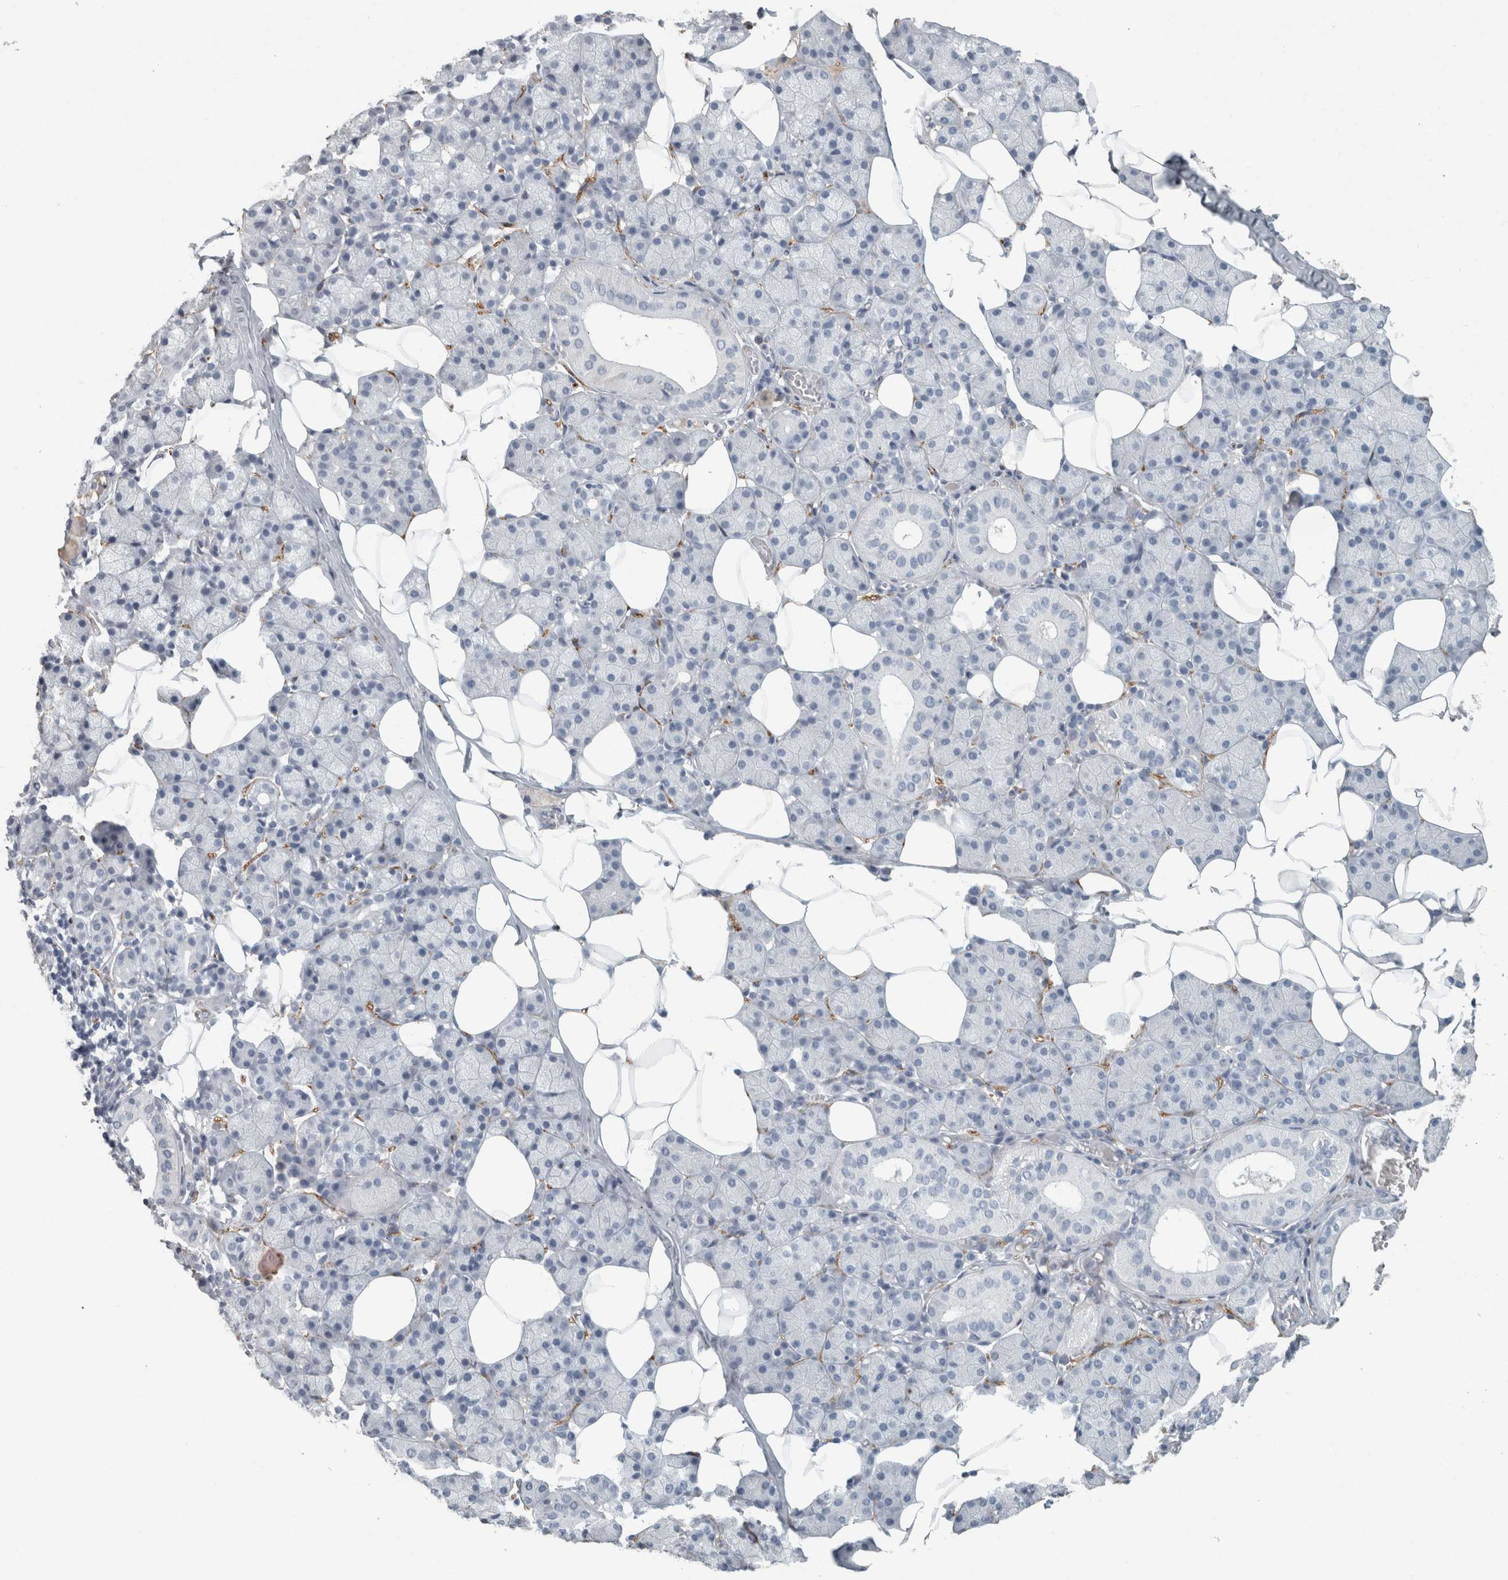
{"staining": {"intensity": "negative", "quantity": "none", "location": "none"}, "tissue": "salivary gland", "cell_type": "Glandular cells", "image_type": "normal", "snomed": [{"axis": "morphology", "description": "Normal tissue, NOS"}, {"axis": "topography", "description": "Salivary gland"}], "caption": "The immunohistochemistry (IHC) image has no significant expression in glandular cells of salivary gland. (DAB immunohistochemistry visualized using brightfield microscopy, high magnification).", "gene": "CHL1", "patient": {"sex": "female", "age": 33}}